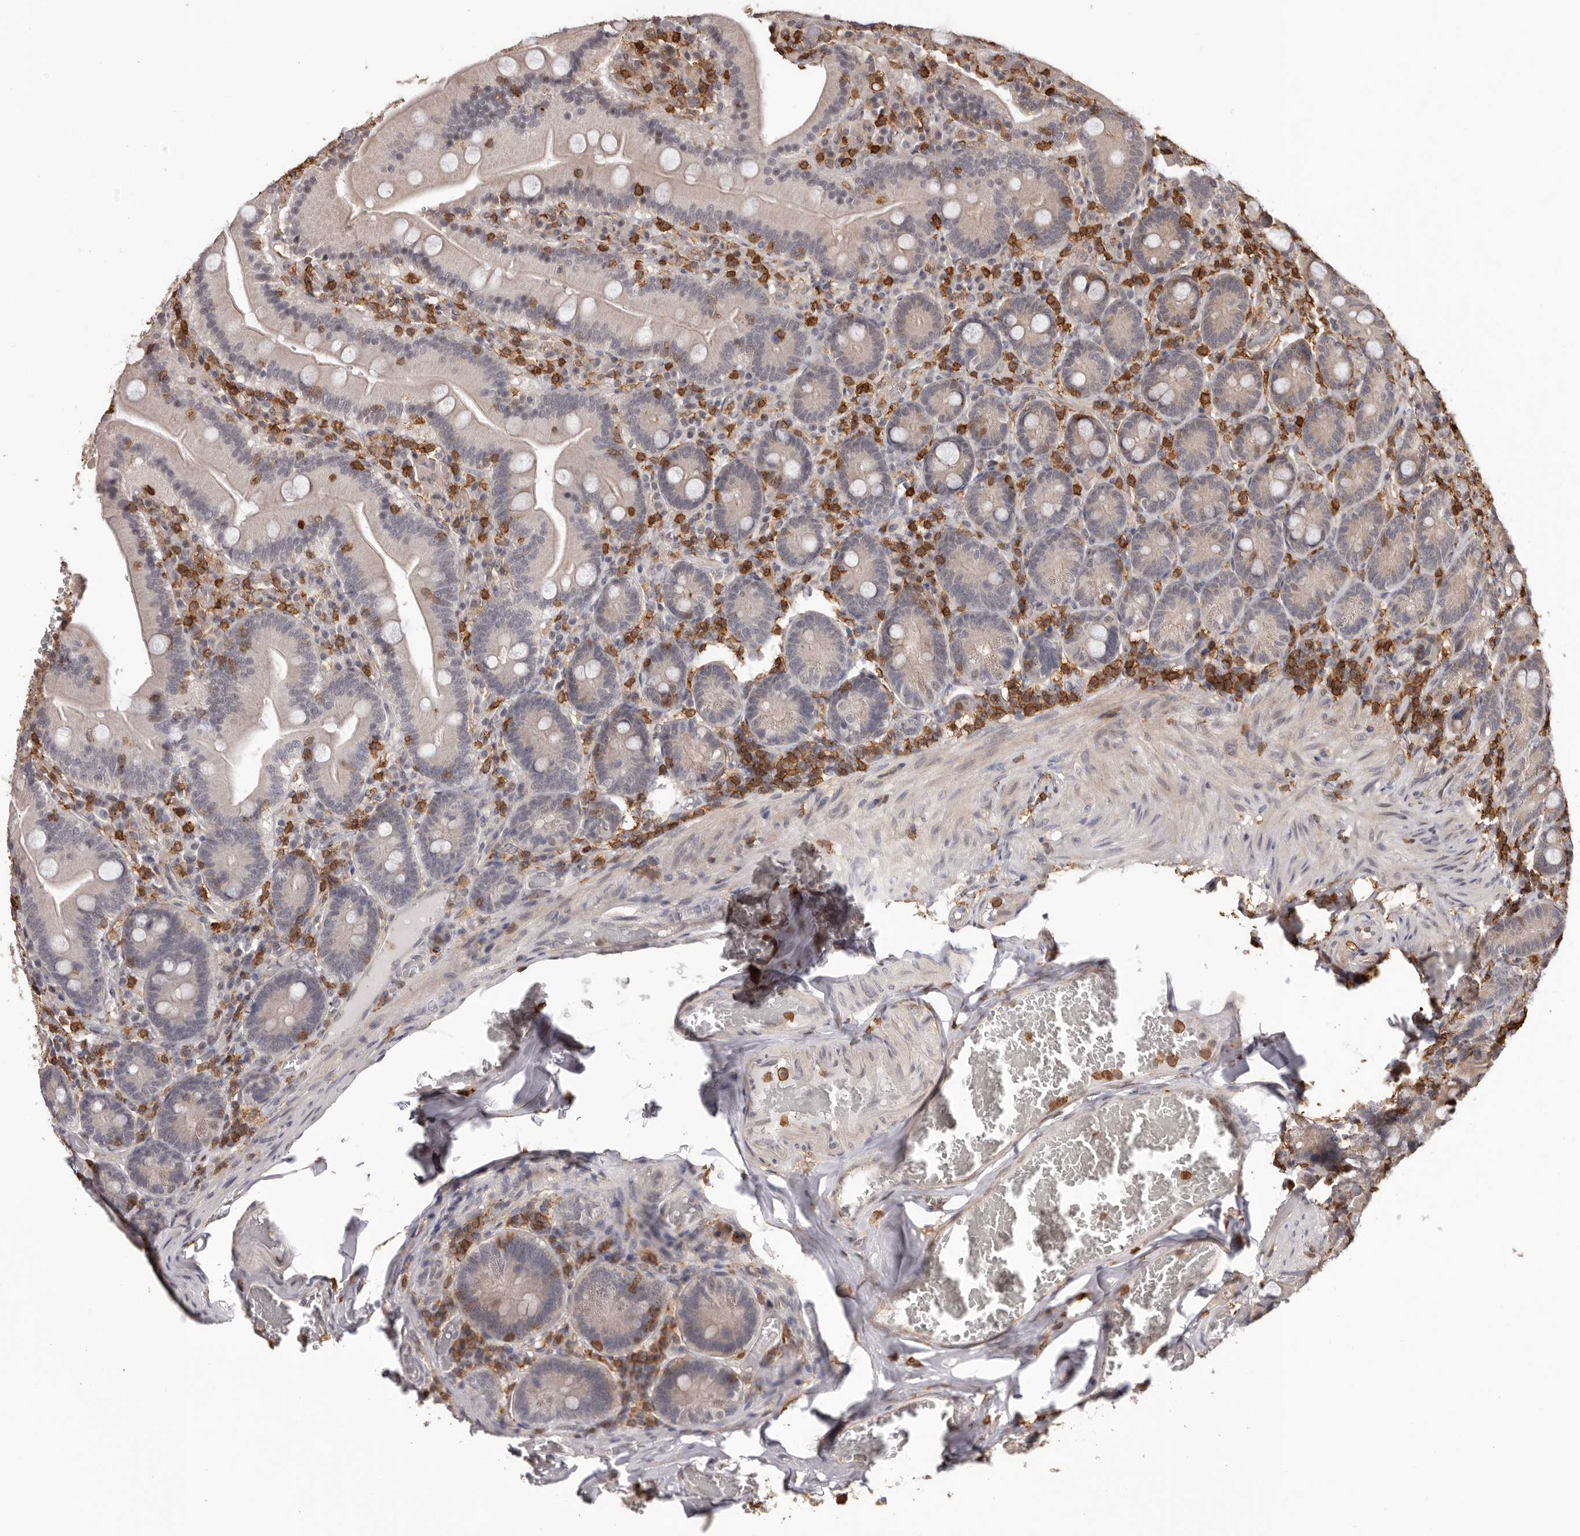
{"staining": {"intensity": "weak", "quantity": "<25%", "location": "cytoplasmic/membranous"}, "tissue": "duodenum", "cell_type": "Glandular cells", "image_type": "normal", "snomed": [{"axis": "morphology", "description": "Normal tissue, NOS"}, {"axis": "topography", "description": "Duodenum"}], "caption": "Immunohistochemical staining of normal human duodenum shows no significant expression in glandular cells.", "gene": "PRR12", "patient": {"sex": "female", "age": 62}}